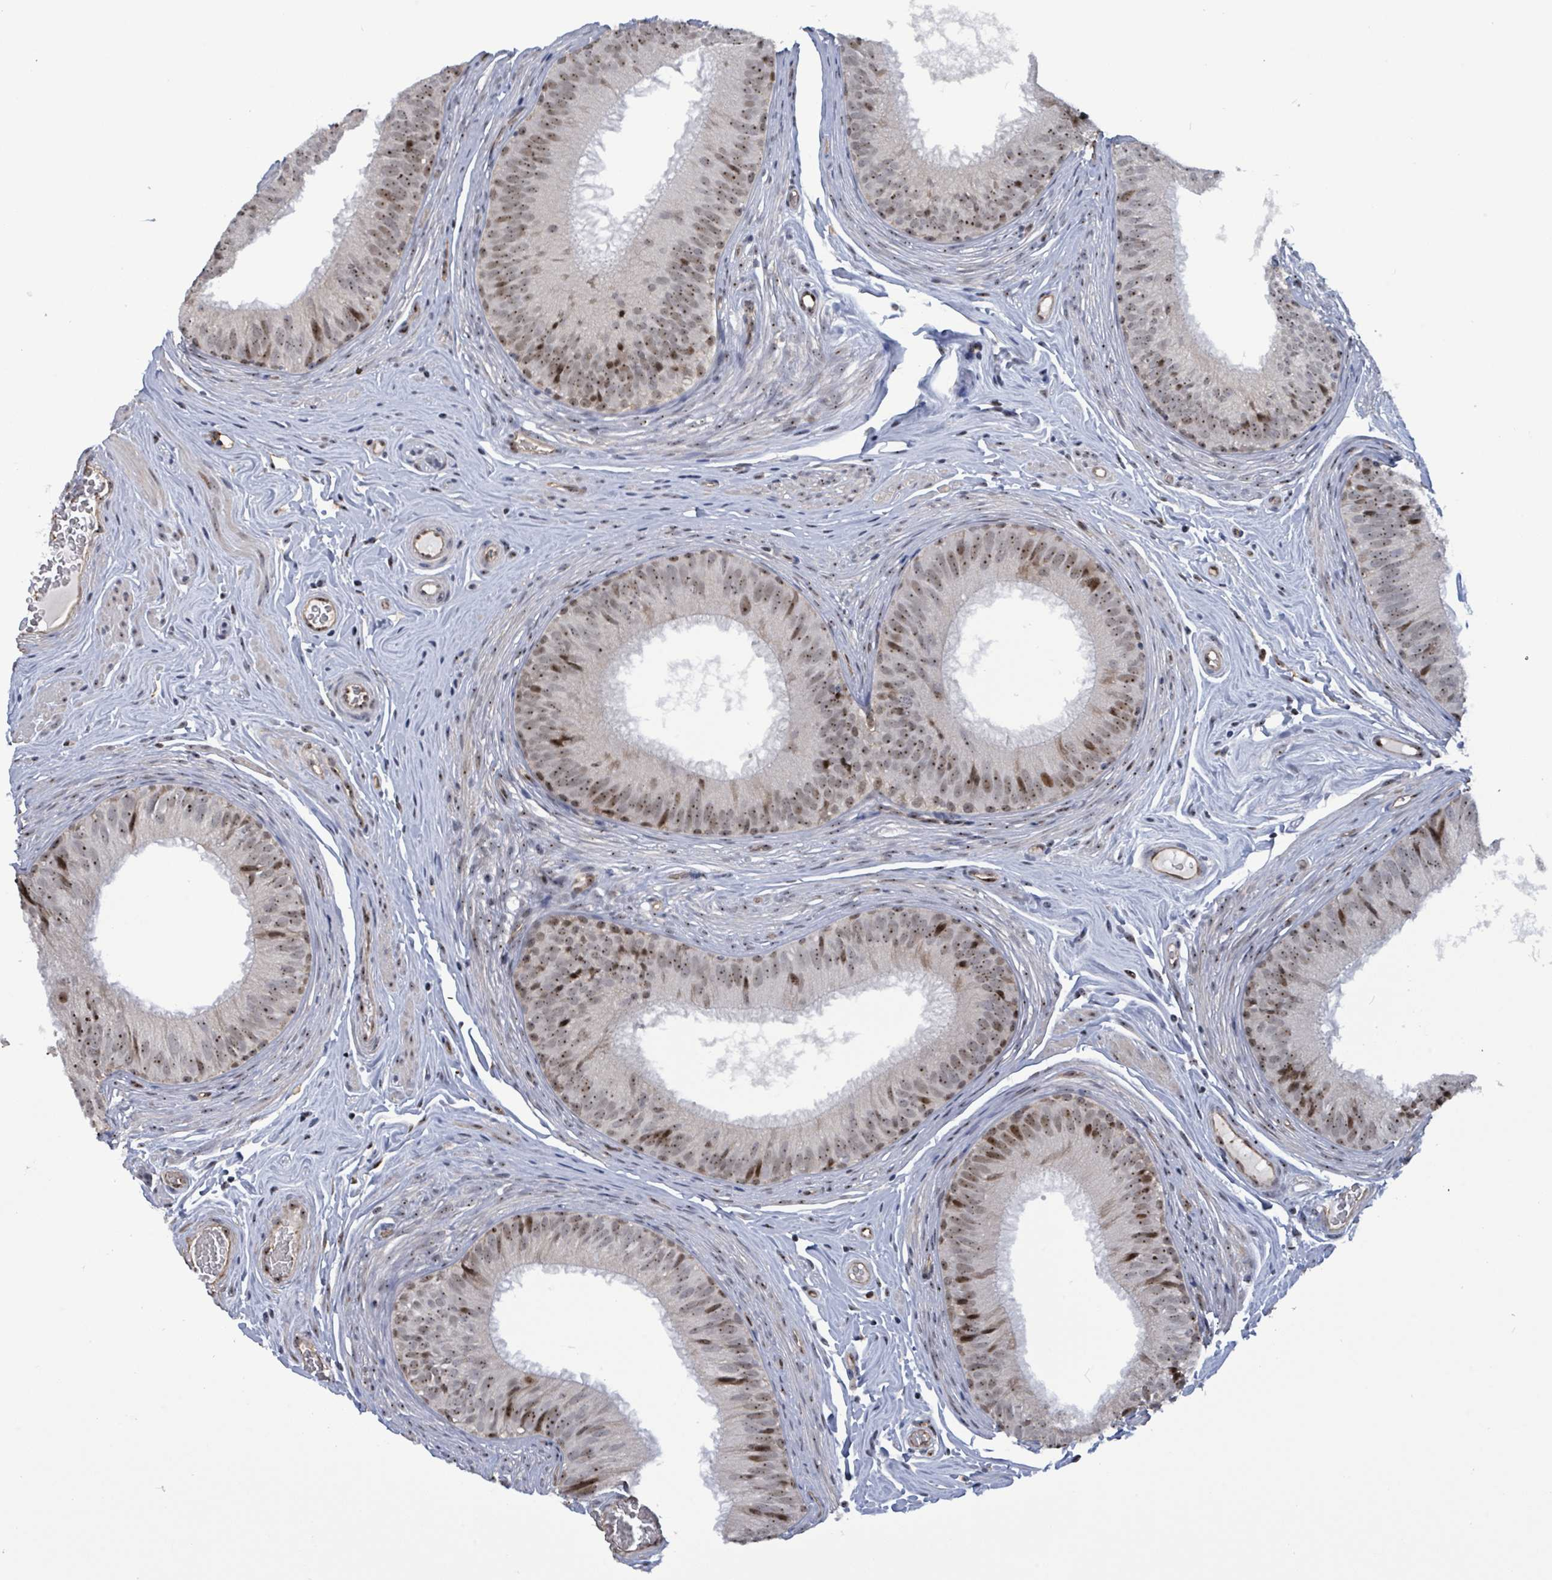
{"staining": {"intensity": "moderate", "quantity": ">75%", "location": "nuclear"}, "tissue": "epididymis", "cell_type": "Glandular cells", "image_type": "normal", "snomed": [{"axis": "morphology", "description": "Normal tissue, NOS"}, {"axis": "topography", "description": "Epididymis, spermatic cord, NOS"}], "caption": "Immunohistochemistry staining of normal epididymis, which demonstrates medium levels of moderate nuclear positivity in approximately >75% of glandular cells indicating moderate nuclear protein expression. The staining was performed using DAB (brown) for protein detection and nuclei were counterstained in hematoxylin (blue).", "gene": "RRN3", "patient": {"sex": "male", "age": 25}}